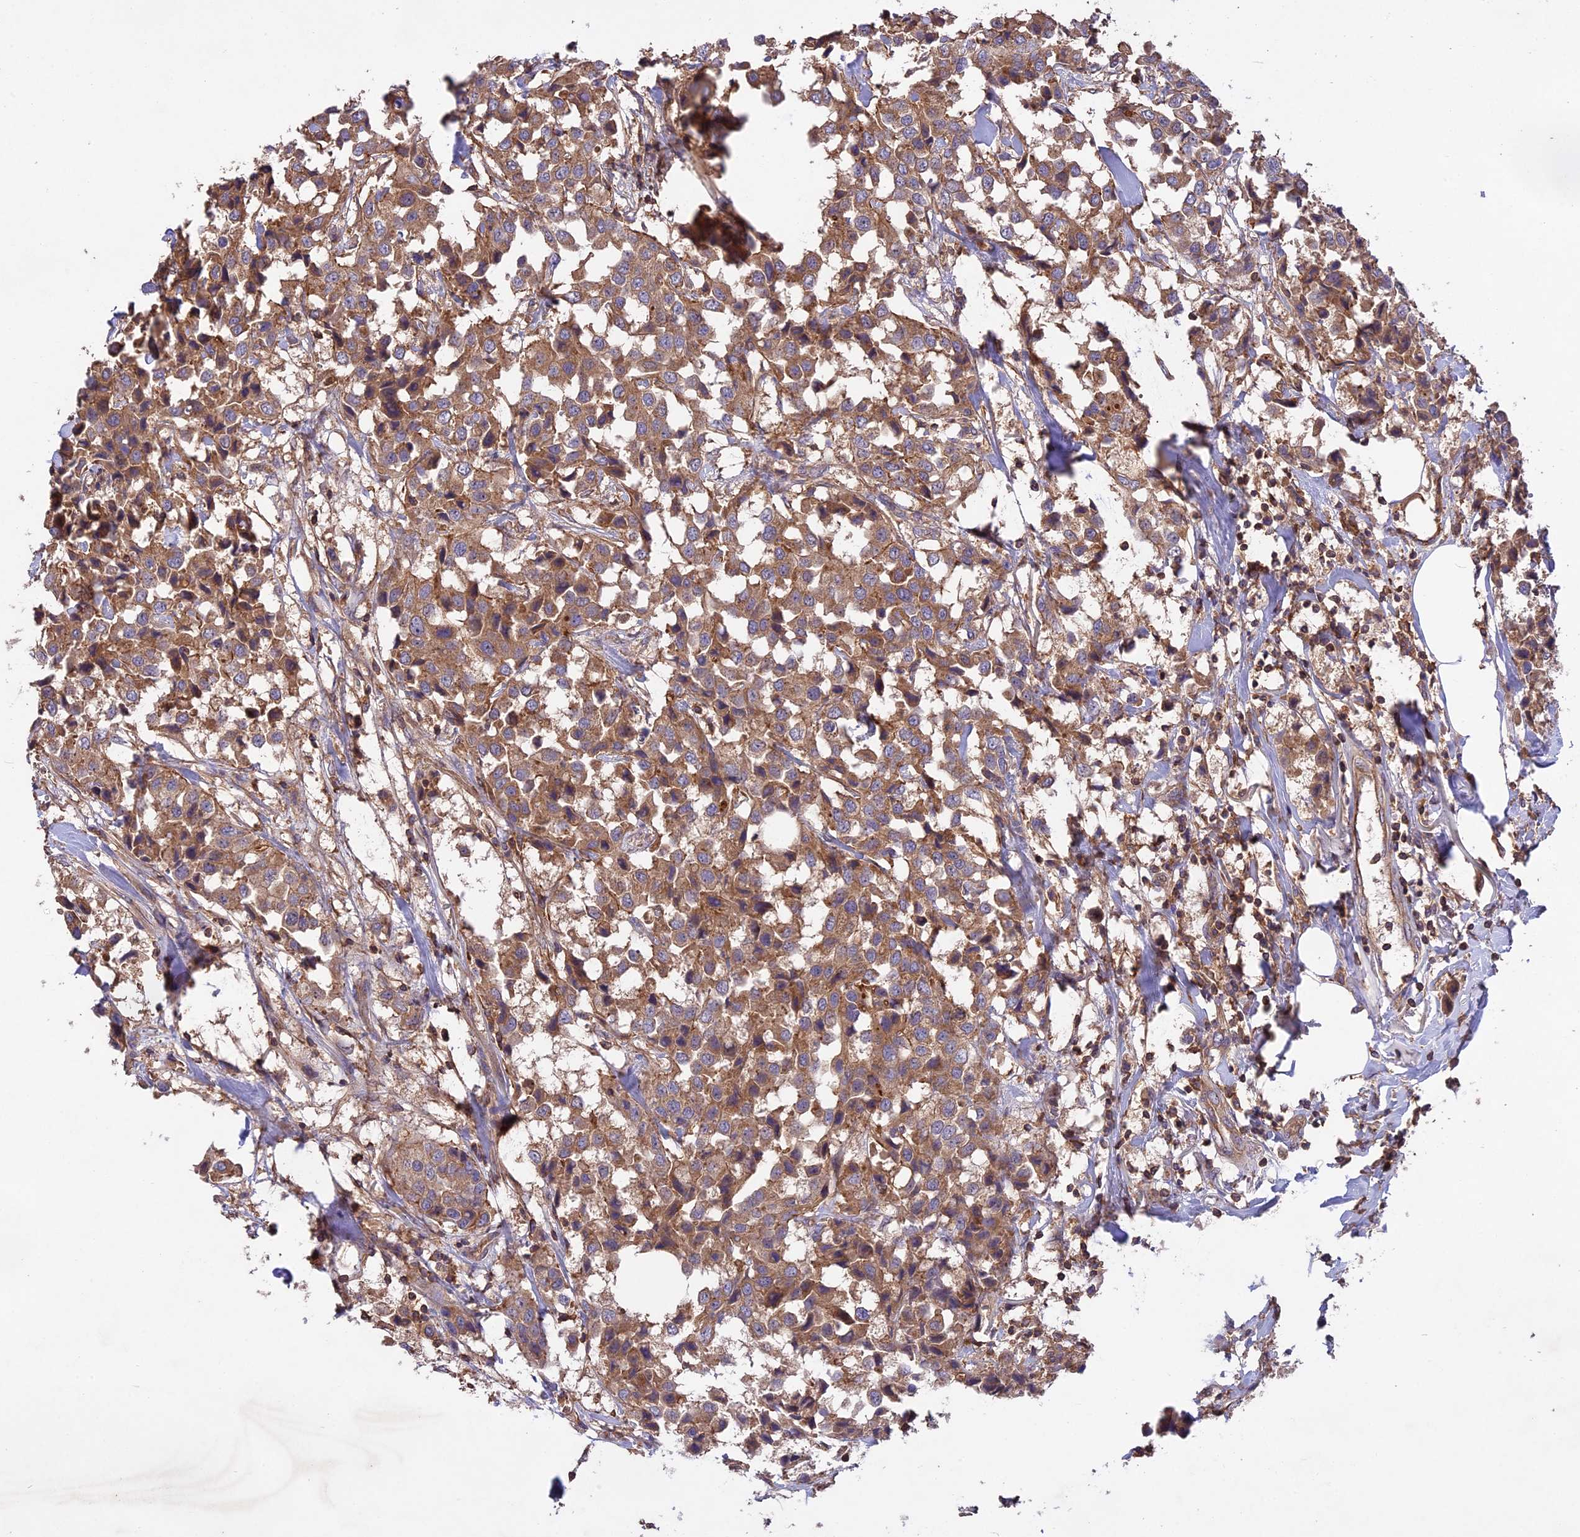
{"staining": {"intensity": "moderate", "quantity": ">75%", "location": "cytoplasmic/membranous"}, "tissue": "breast cancer", "cell_type": "Tumor cells", "image_type": "cancer", "snomed": [{"axis": "morphology", "description": "Duct carcinoma"}, {"axis": "topography", "description": "Breast"}], "caption": "Breast cancer (invasive ductal carcinoma) stained with DAB (3,3'-diaminobenzidine) IHC exhibits medium levels of moderate cytoplasmic/membranous expression in approximately >75% of tumor cells.", "gene": "NUDT8", "patient": {"sex": "female", "age": 80}}